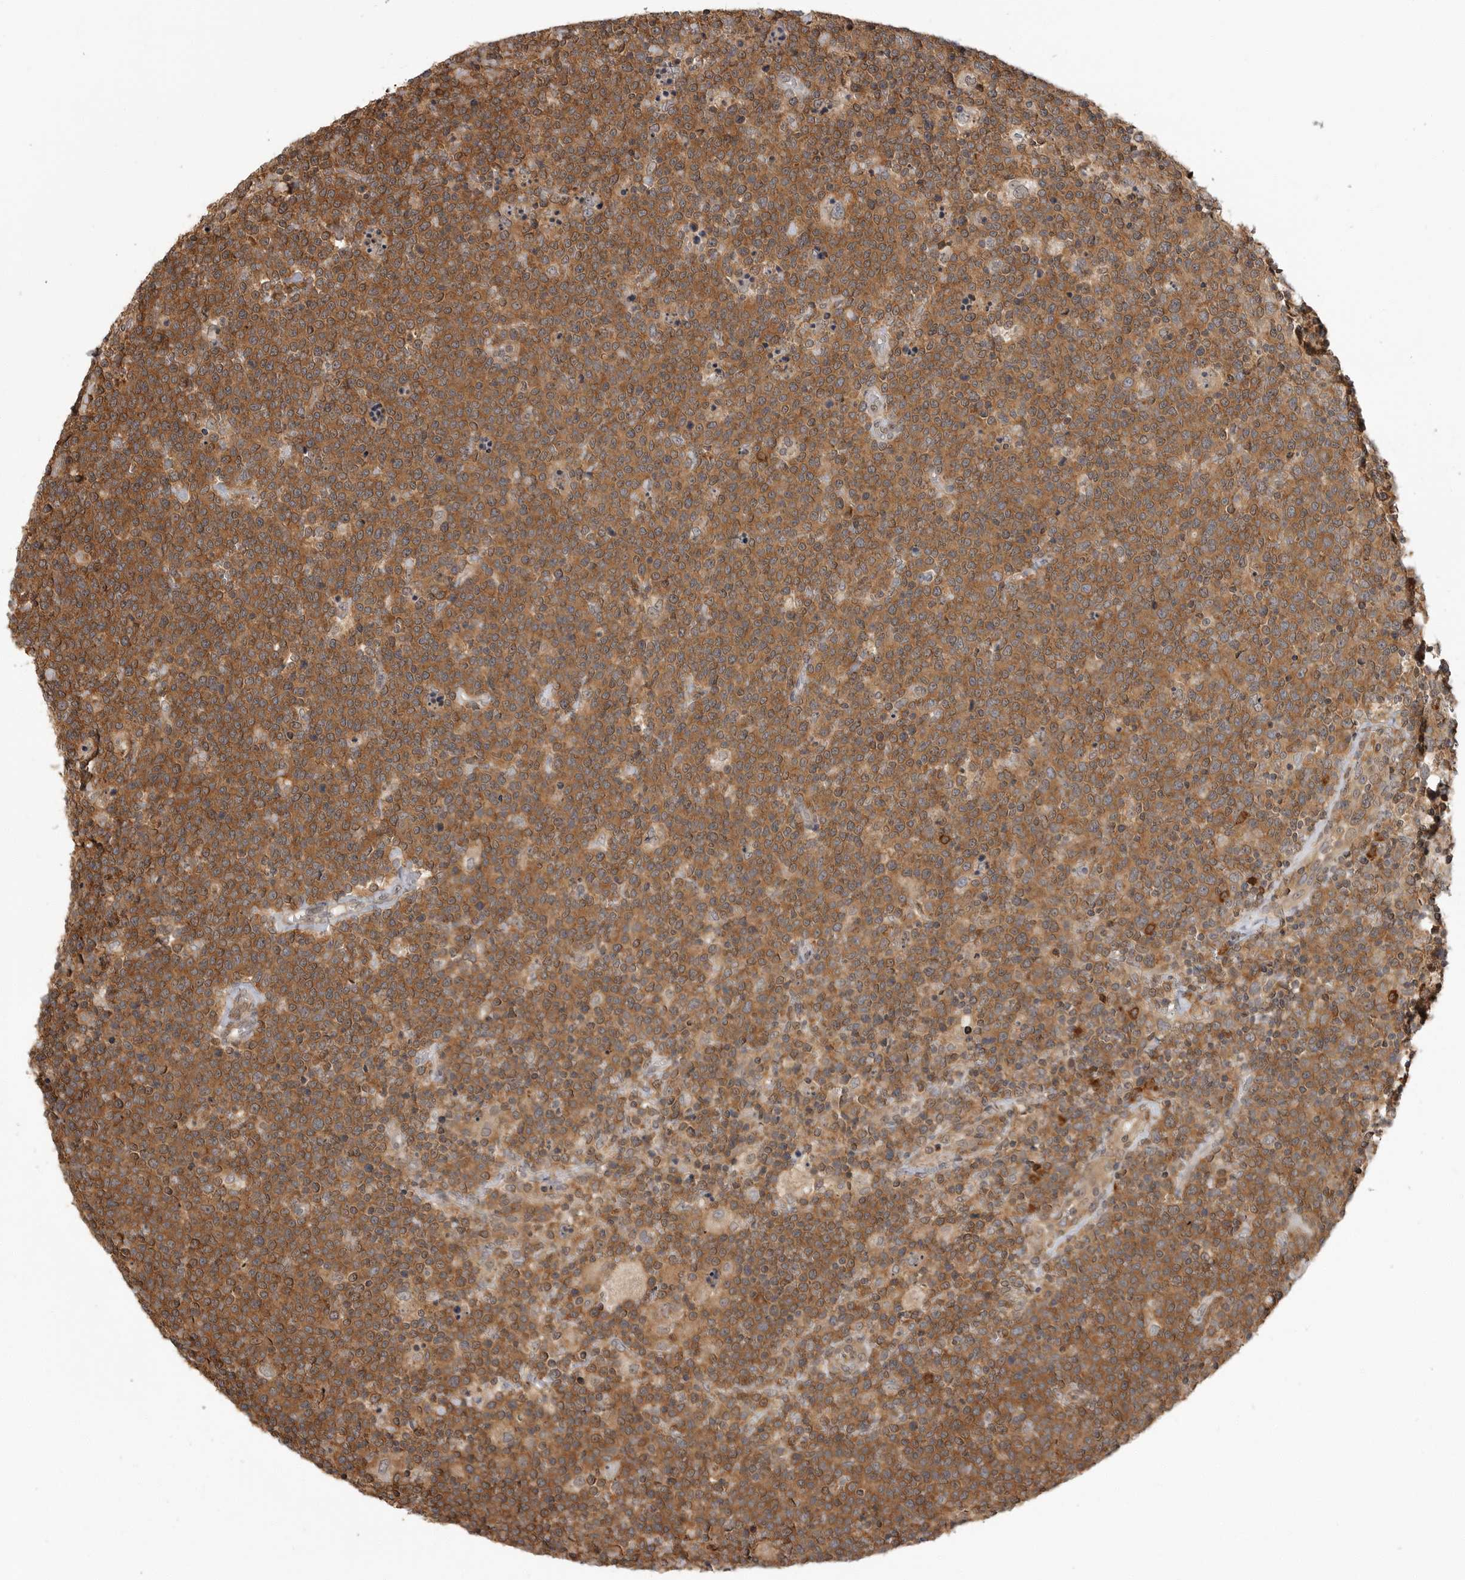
{"staining": {"intensity": "moderate", "quantity": ">75%", "location": "cytoplasmic/membranous"}, "tissue": "lymphoma", "cell_type": "Tumor cells", "image_type": "cancer", "snomed": [{"axis": "morphology", "description": "Malignant lymphoma, non-Hodgkin's type, High grade"}, {"axis": "topography", "description": "Lymph node"}], "caption": "The micrograph reveals a brown stain indicating the presence of a protein in the cytoplasmic/membranous of tumor cells in lymphoma.", "gene": "ERN1", "patient": {"sex": "male", "age": 61}}